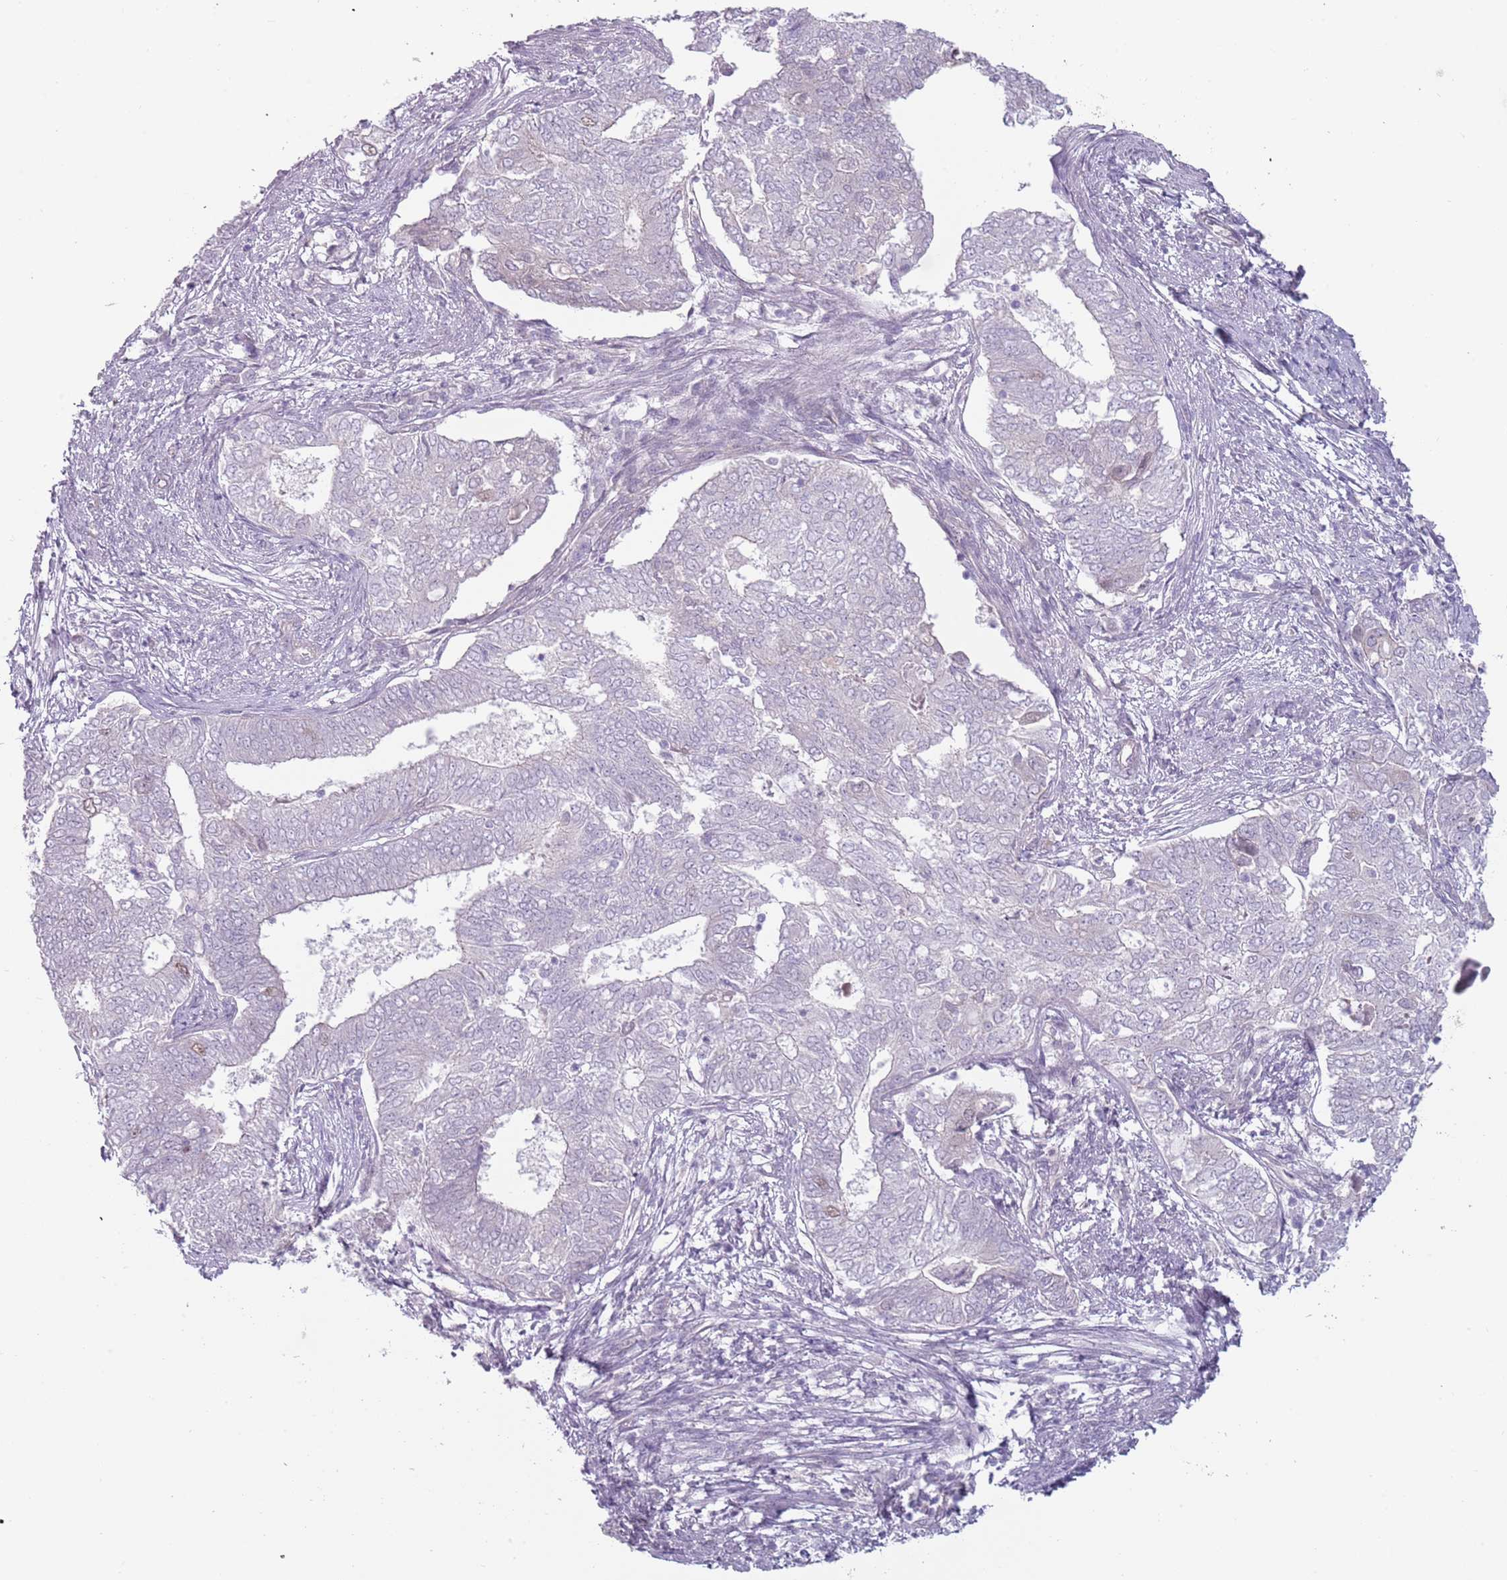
{"staining": {"intensity": "negative", "quantity": "none", "location": "none"}, "tissue": "endometrial cancer", "cell_type": "Tumor cells", "image_type": "cancer", "snomed": [{"axis": "morphology", "description": "Adenocarcinoma, NOS"}, {"axis": "topography", "description": "Endometrium"}], "caption": "Tumor cells show no significant staining in adenocarcinoma (endometrial). The staining is performed using DAB (3,3'-diaminobenzidine) brown chromogen with nuclei counter-stained in using hematoxylin.", "gene": "RFX2", "patient": {"sex": "female", "age": 62}}